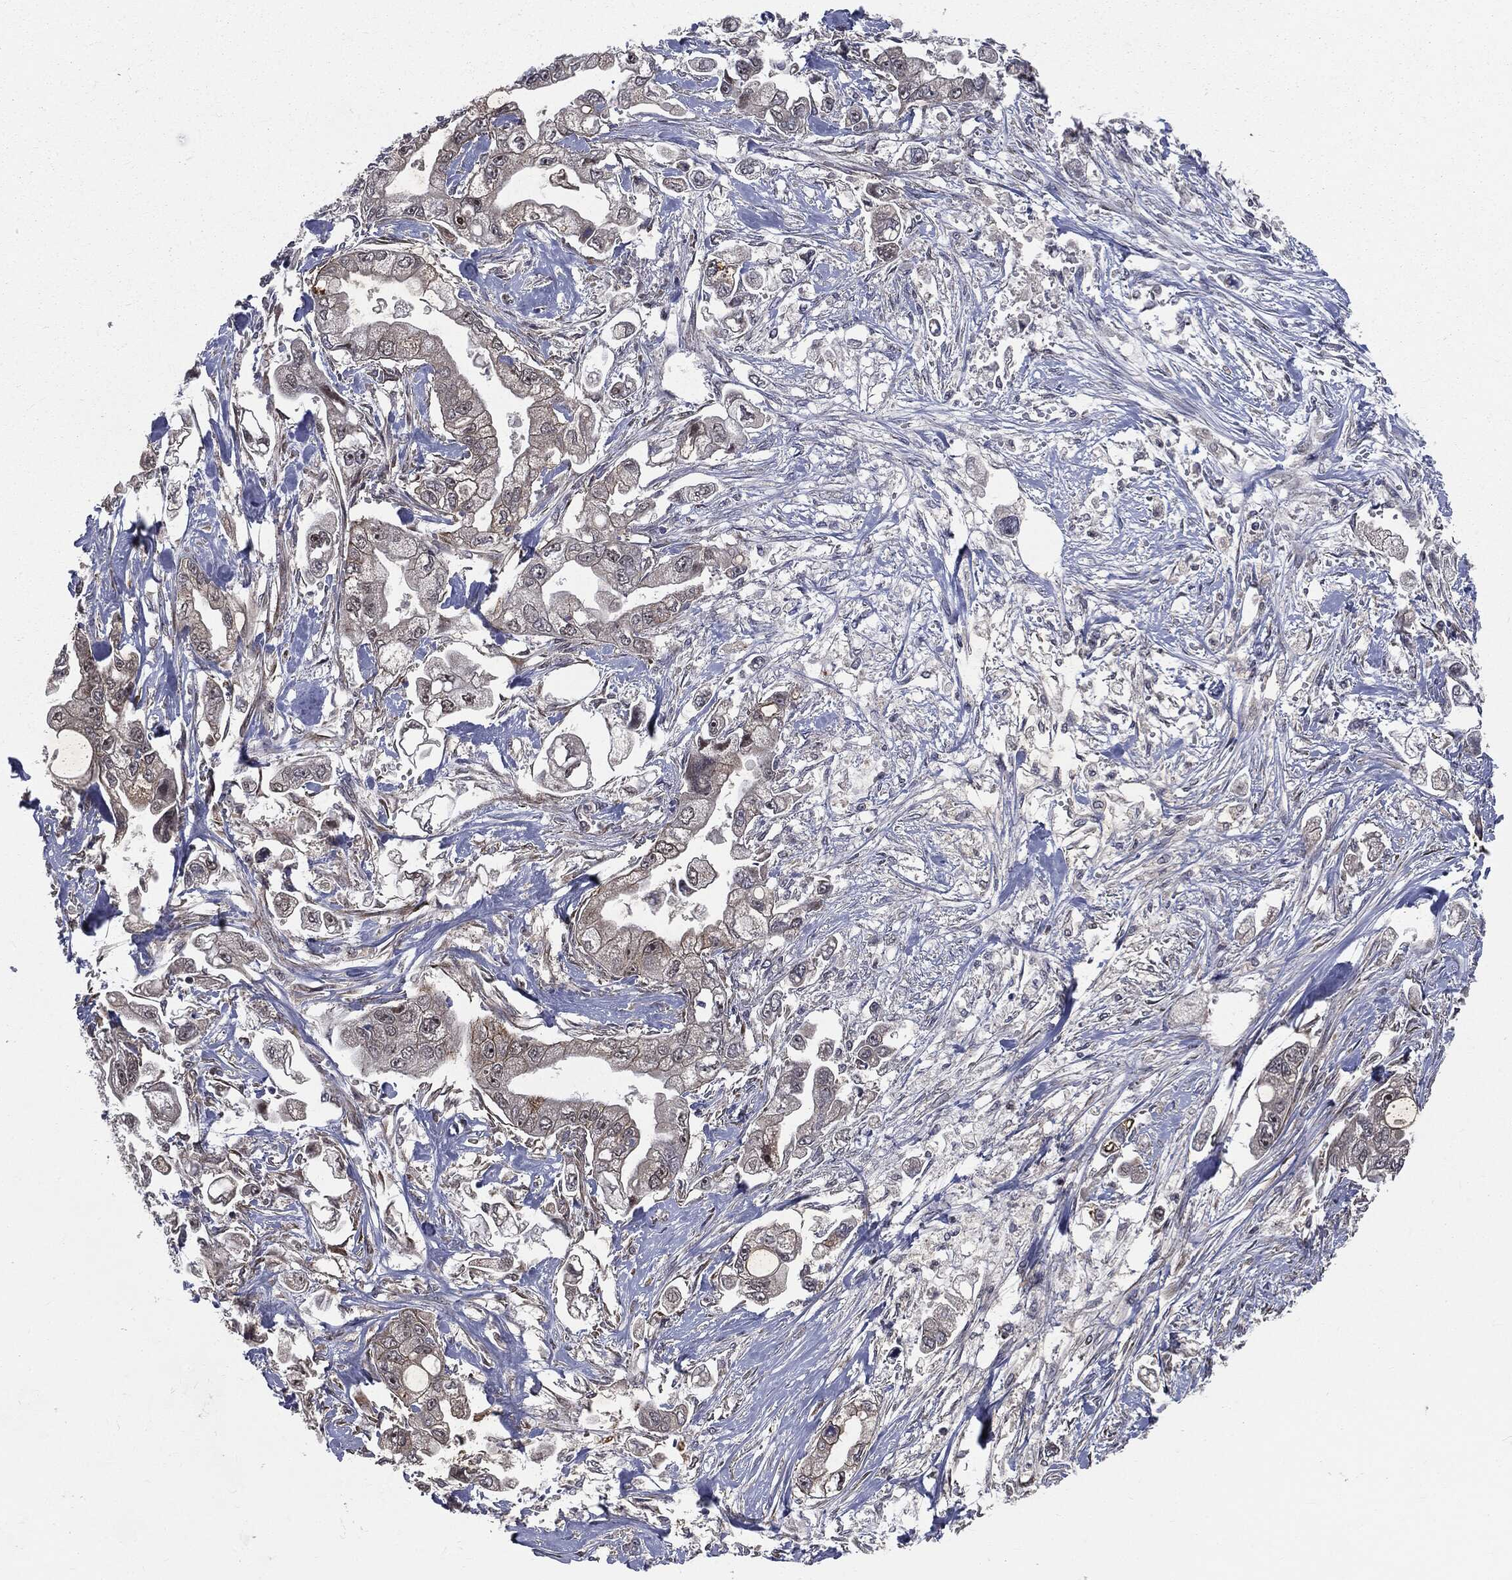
{"staining": {"intensity": "negative", "quantity": "none", "location": "none"}, "tissue": "stomach cancer", "cell_type": "Tumor cells", "image_type": "cancer", "snomed": [{"axis": "morphology", "description": "Adenocarcinoma, NOS"}, {"axis": "topography", "description": "Stomach"}], "caption": "DAB immunohistochemical staining of stomach cancer reveals no significant positivity in tumor cells. (Stains: DAB (3,3'-diaminobenzidine) immunohistochemistry with hematoxylin counter stain, Microscopy: brightfield microscopy at high magnification).", "gene": "TRMT1L", "patient": {"sex": "male", "age": 62}}